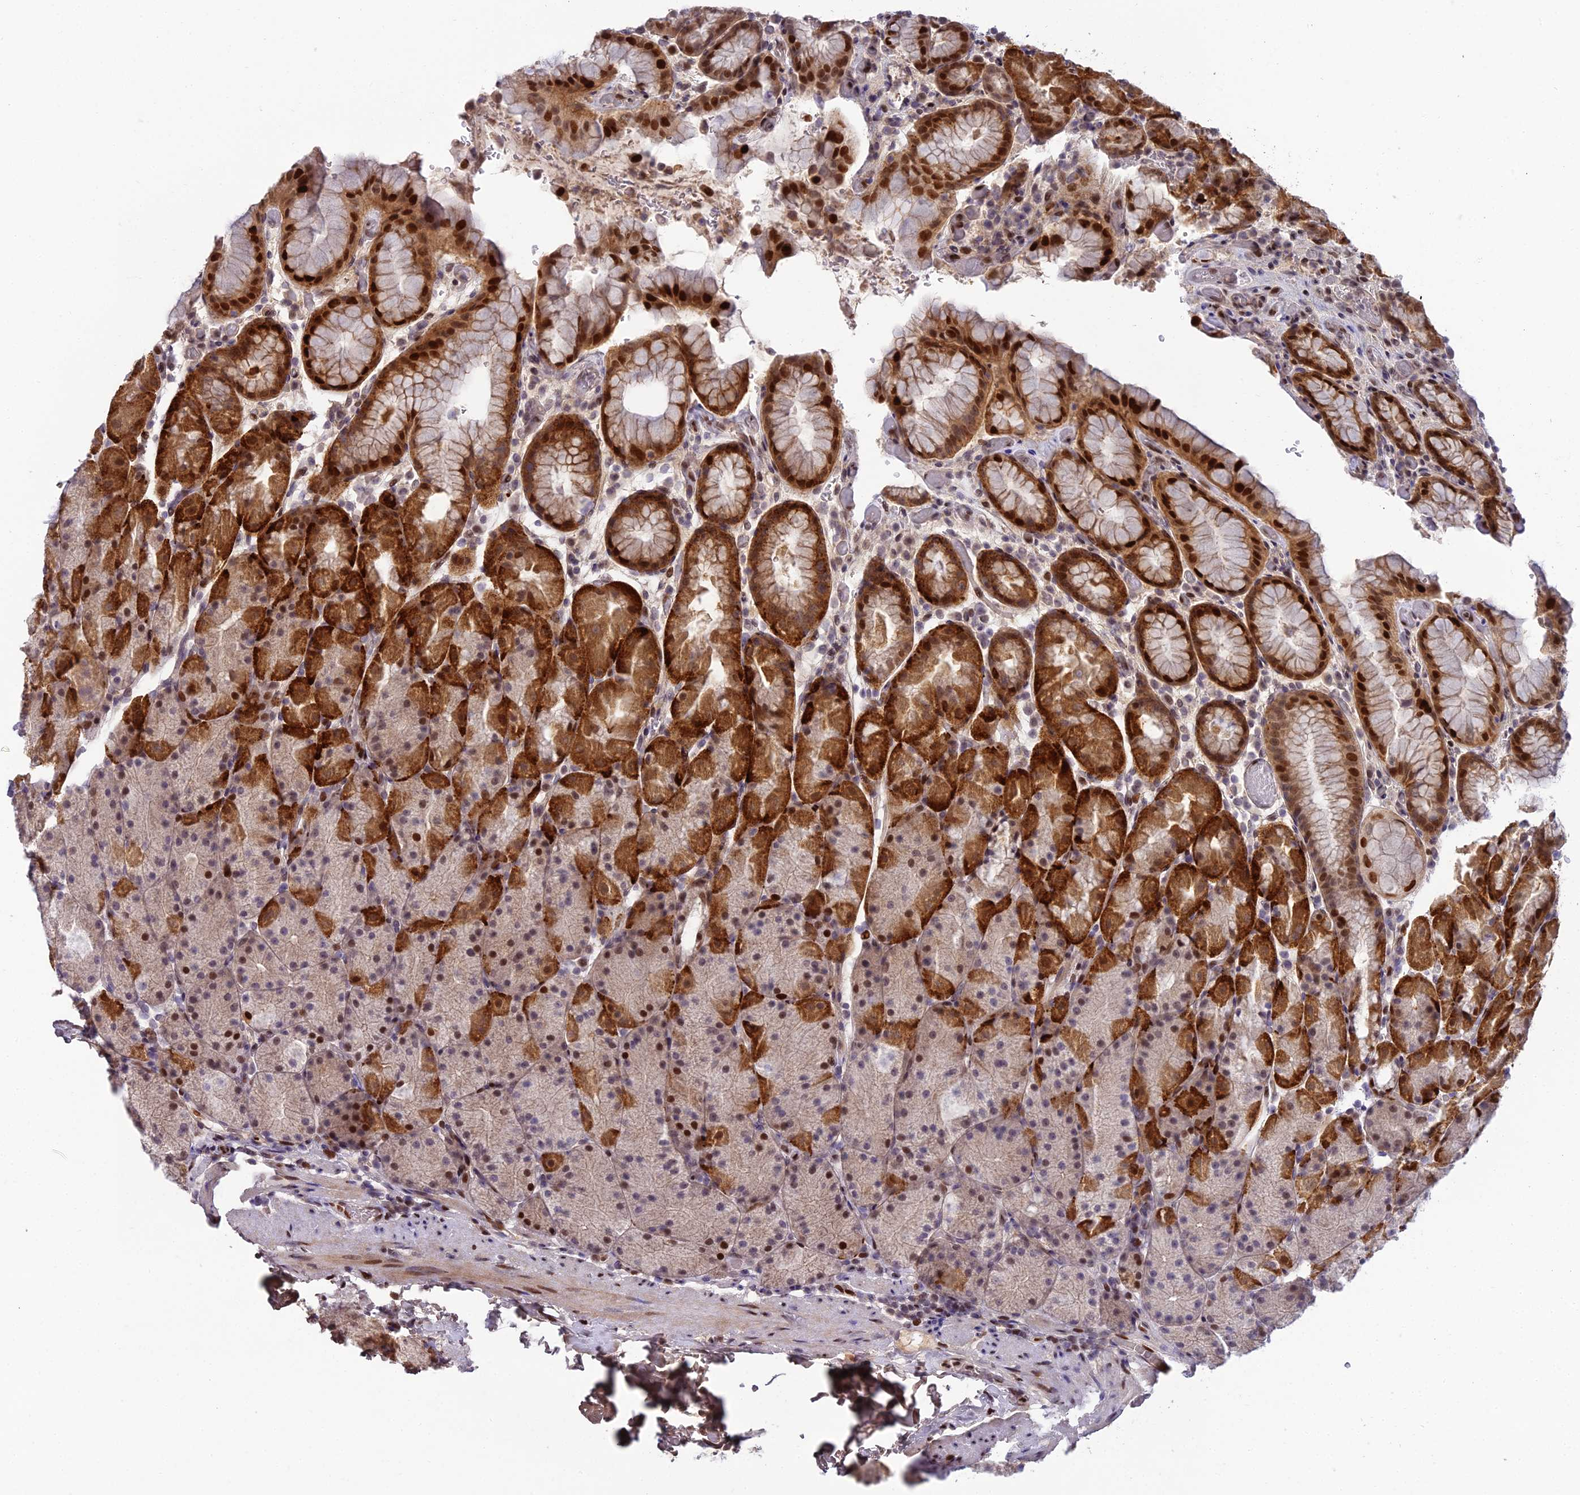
{"staining": {"intensity": "strong", "quantity": "25%-75%", "location": "cytoplasmic/membranous,nuclear"}, "tissue": "stomach", "cell_type": "Glandular cells", "image_type": "normal", "snomed": [{"axis": "morphology", "description": "Normal tissue, NOS"}, {"axis": "topography", "description": "Stomach, upper"}, {"axis": "topography", "description": "Stomach, lower"}], "caption": "Immunohistochemistry (IHC) (DAB (3,3'-diaminobenzidine)) staining of normal human stomach reveals strong cytoplasmic/membranous,nuclear protein expression in about 25%-75% of glandular cells.", "gene": "ZNF707", "patient": {"sex": "male", "age": 67}}